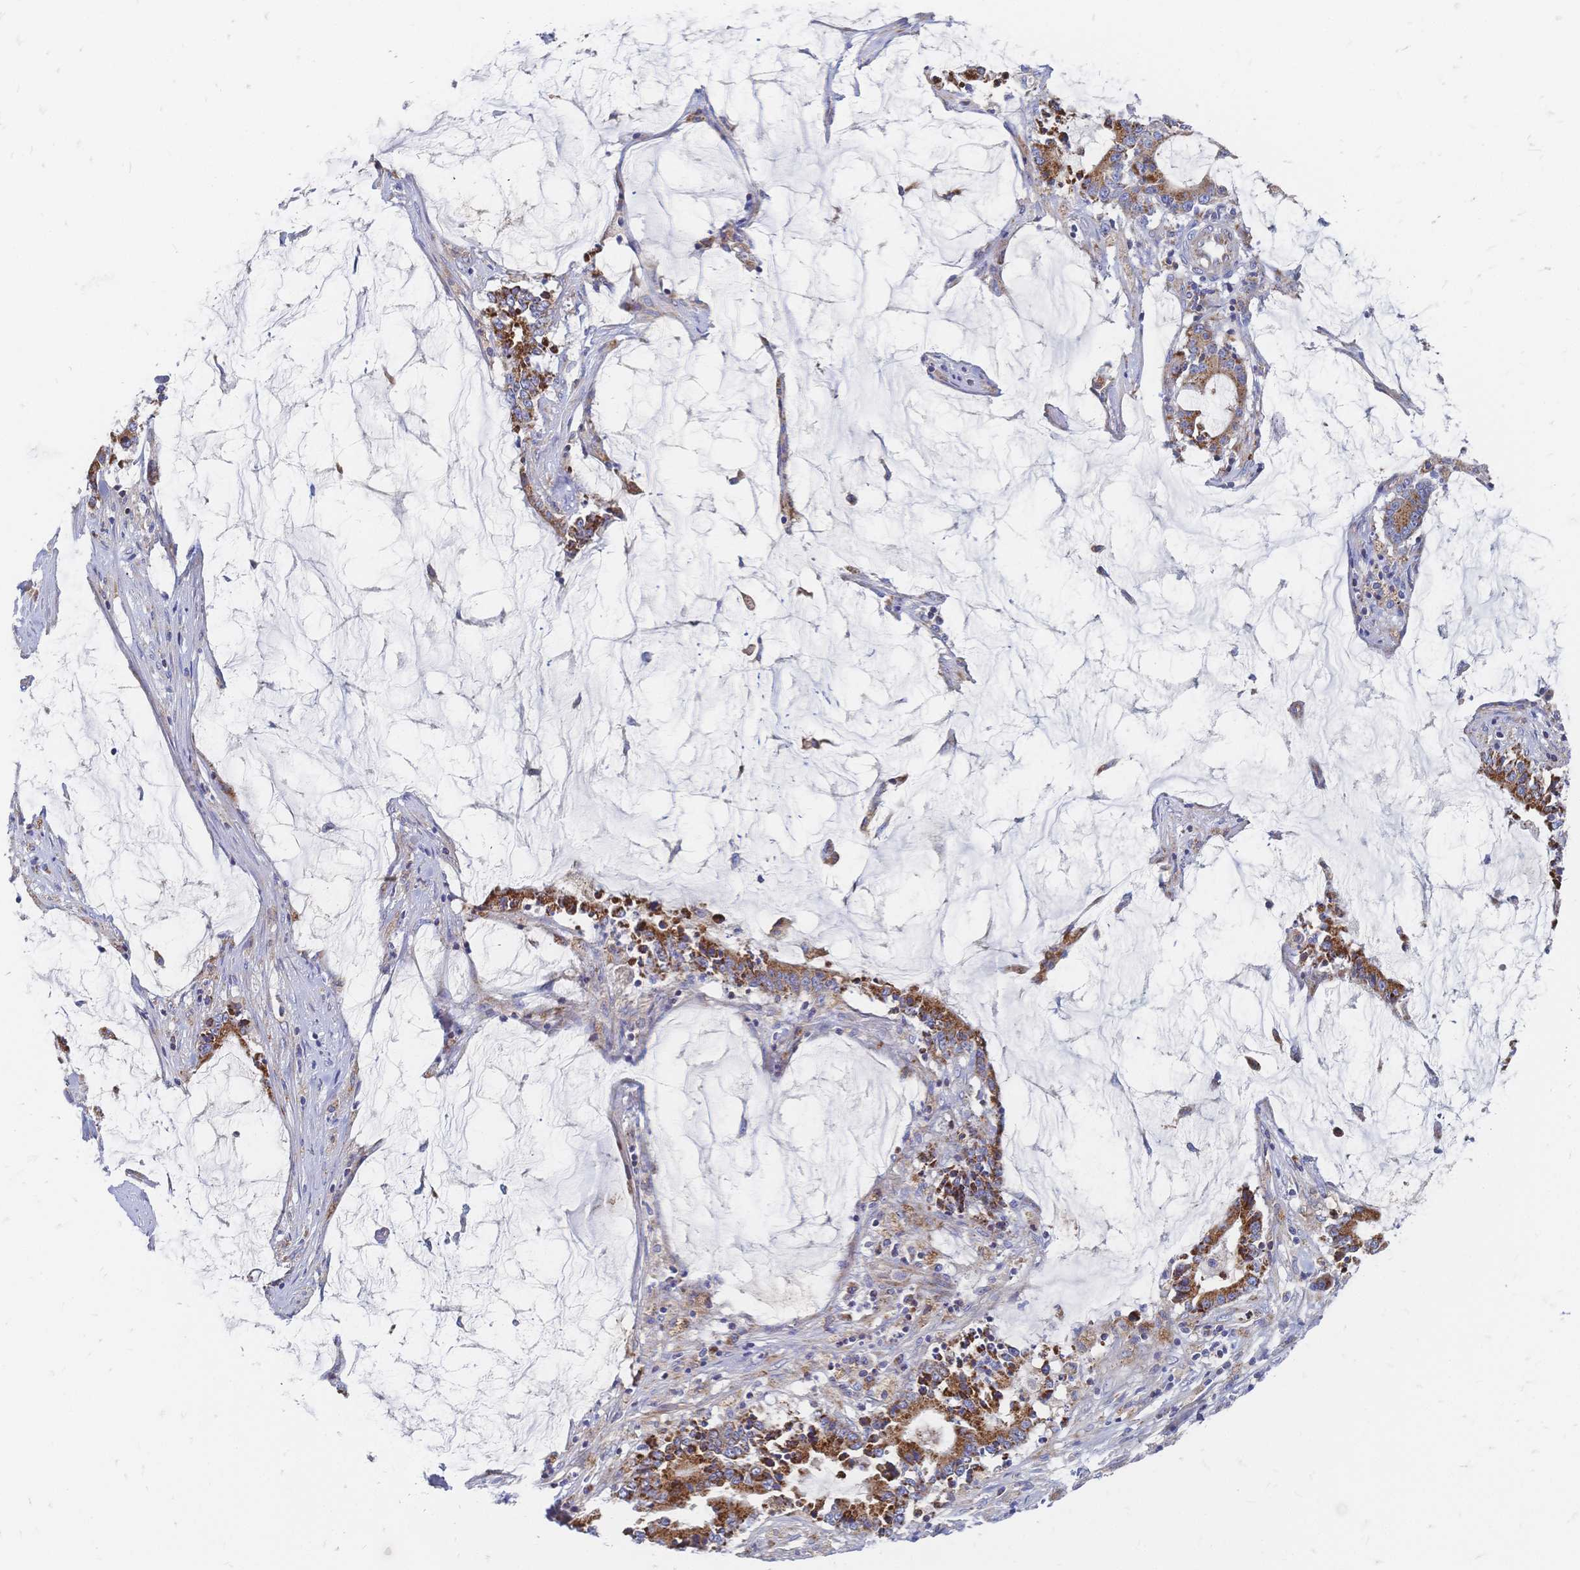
{"staining": {"intensity": "strong", "quantity": ">75%", "location": "cytoplasmic/membranous"}, "tissue": "stomach cancer", "cell_type": "Tumor cells", "image_type": "cancer", "snomed": [{"axis": "morphology", "description": "Adenocarcinoma, NOS"}, {"axis": "topography", "description": "Stomach, upper"}], "caption": "Immunohistochemical staining of human stomach cancer (adenocarcinoma) displays high levels of strong cytoplasmic/membranous positivity in approximately >75% of tumor cells. Nuclei are stained in blue.", "gene": "SORBS1", "patient": {"sex": "male", "age": 68}}